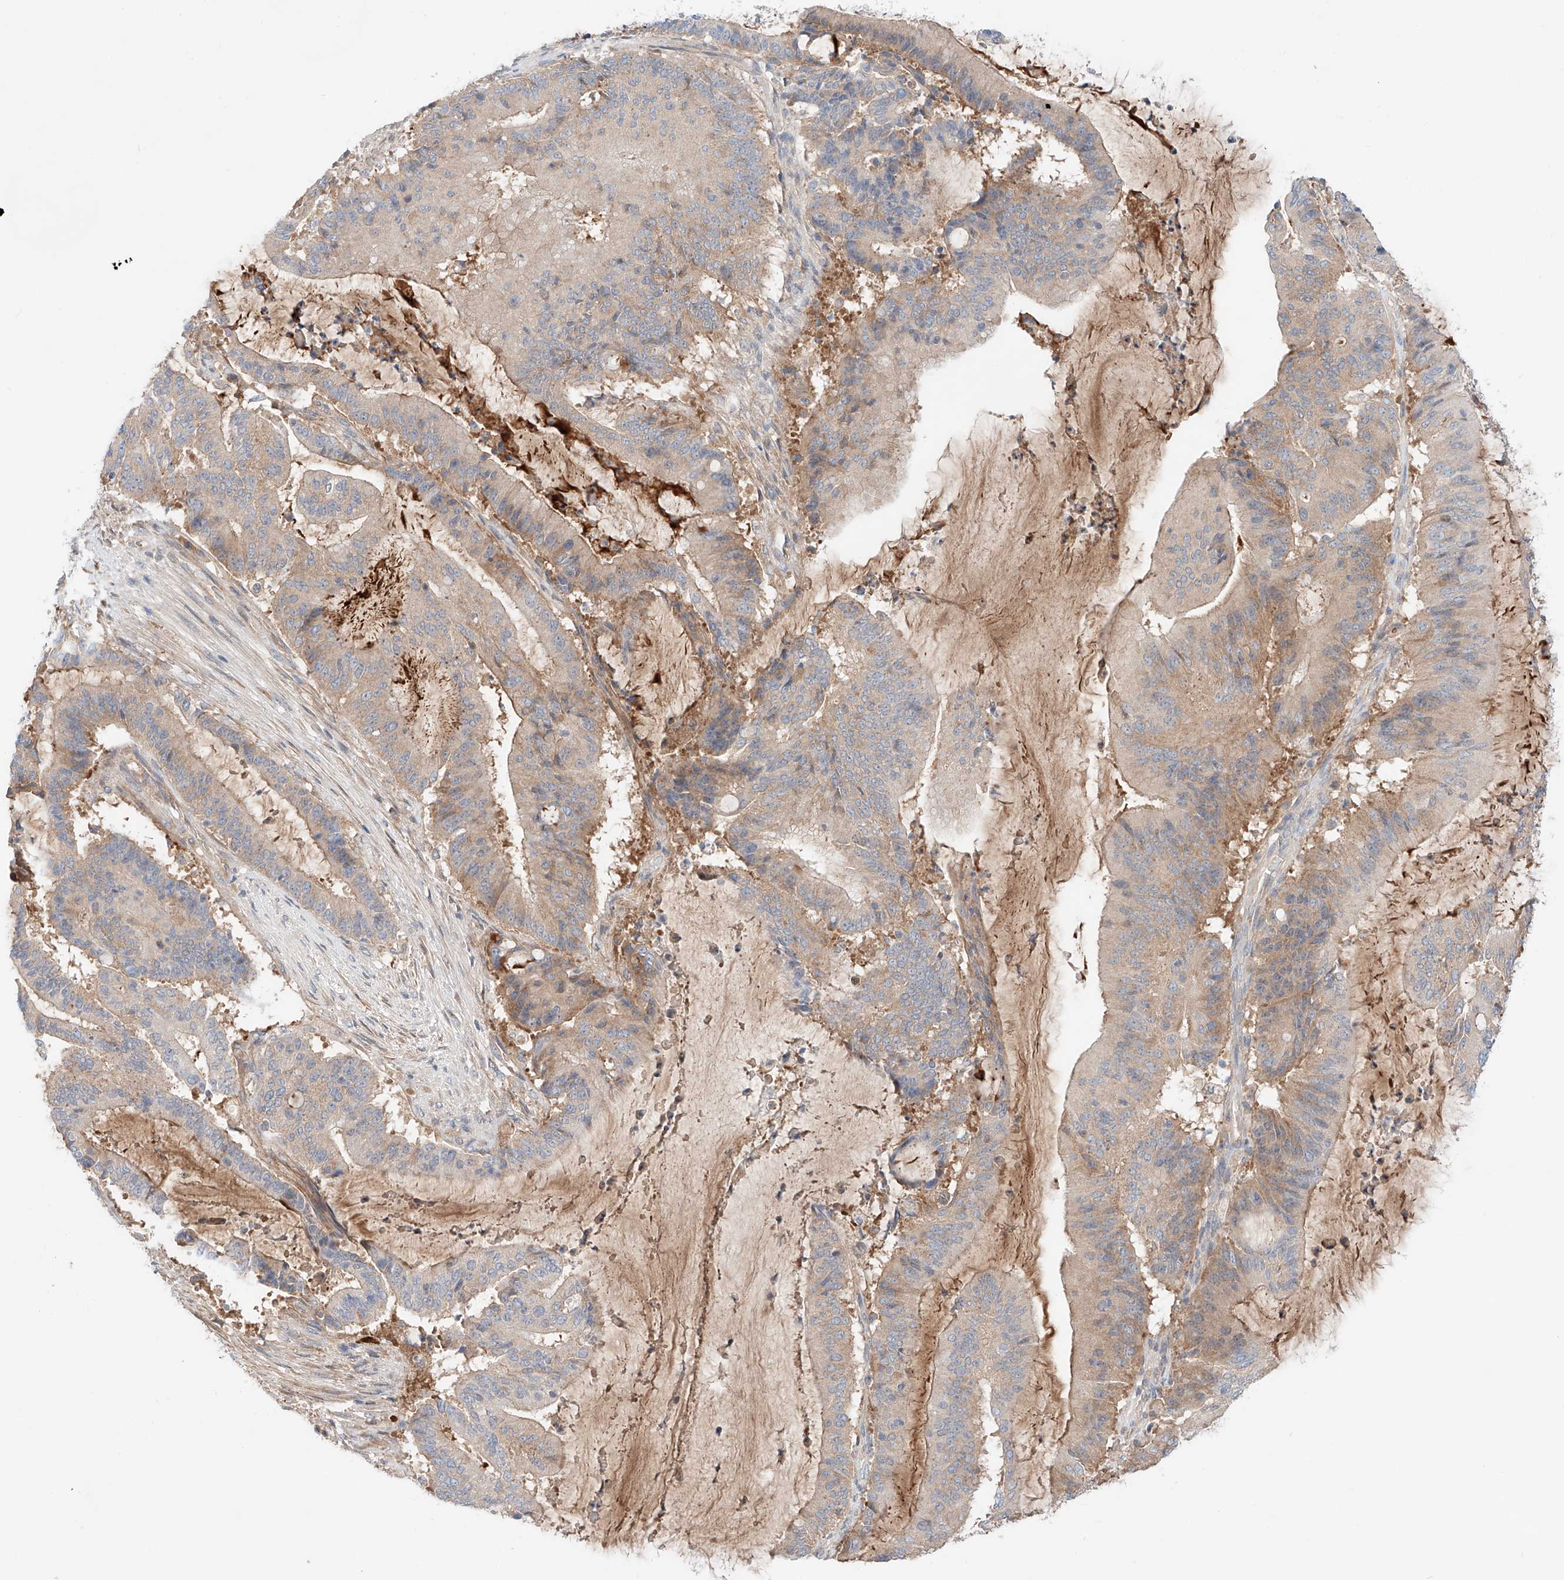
{"staining": {"intensity": "weak", "quantity": "25%-75%", "location": "cytoplasmic/membranous"}, "tissue": "liver cancer", "cell_type": "Tumor cells", "image_type": "cancer", "snomed": [{"axis": "morphology", "description": "Normal tissue, NOS"}, {"axis": "morphology", "description": "Cholangiocarcinoma"}, {"axis": "topography", "description": "Liver"}, {"axis": "topography", "description": "Peripheral nerve tissue"}], "caption": "An image showing weak cytoplasmic/membranous staining in about 25%-75% of tumor cells in liver cholangiocarcinoma, as visualized by brown immunohistochemical staining.", "gene": "PGGT1B", "patient": {"sex": "female", "age": 73}}